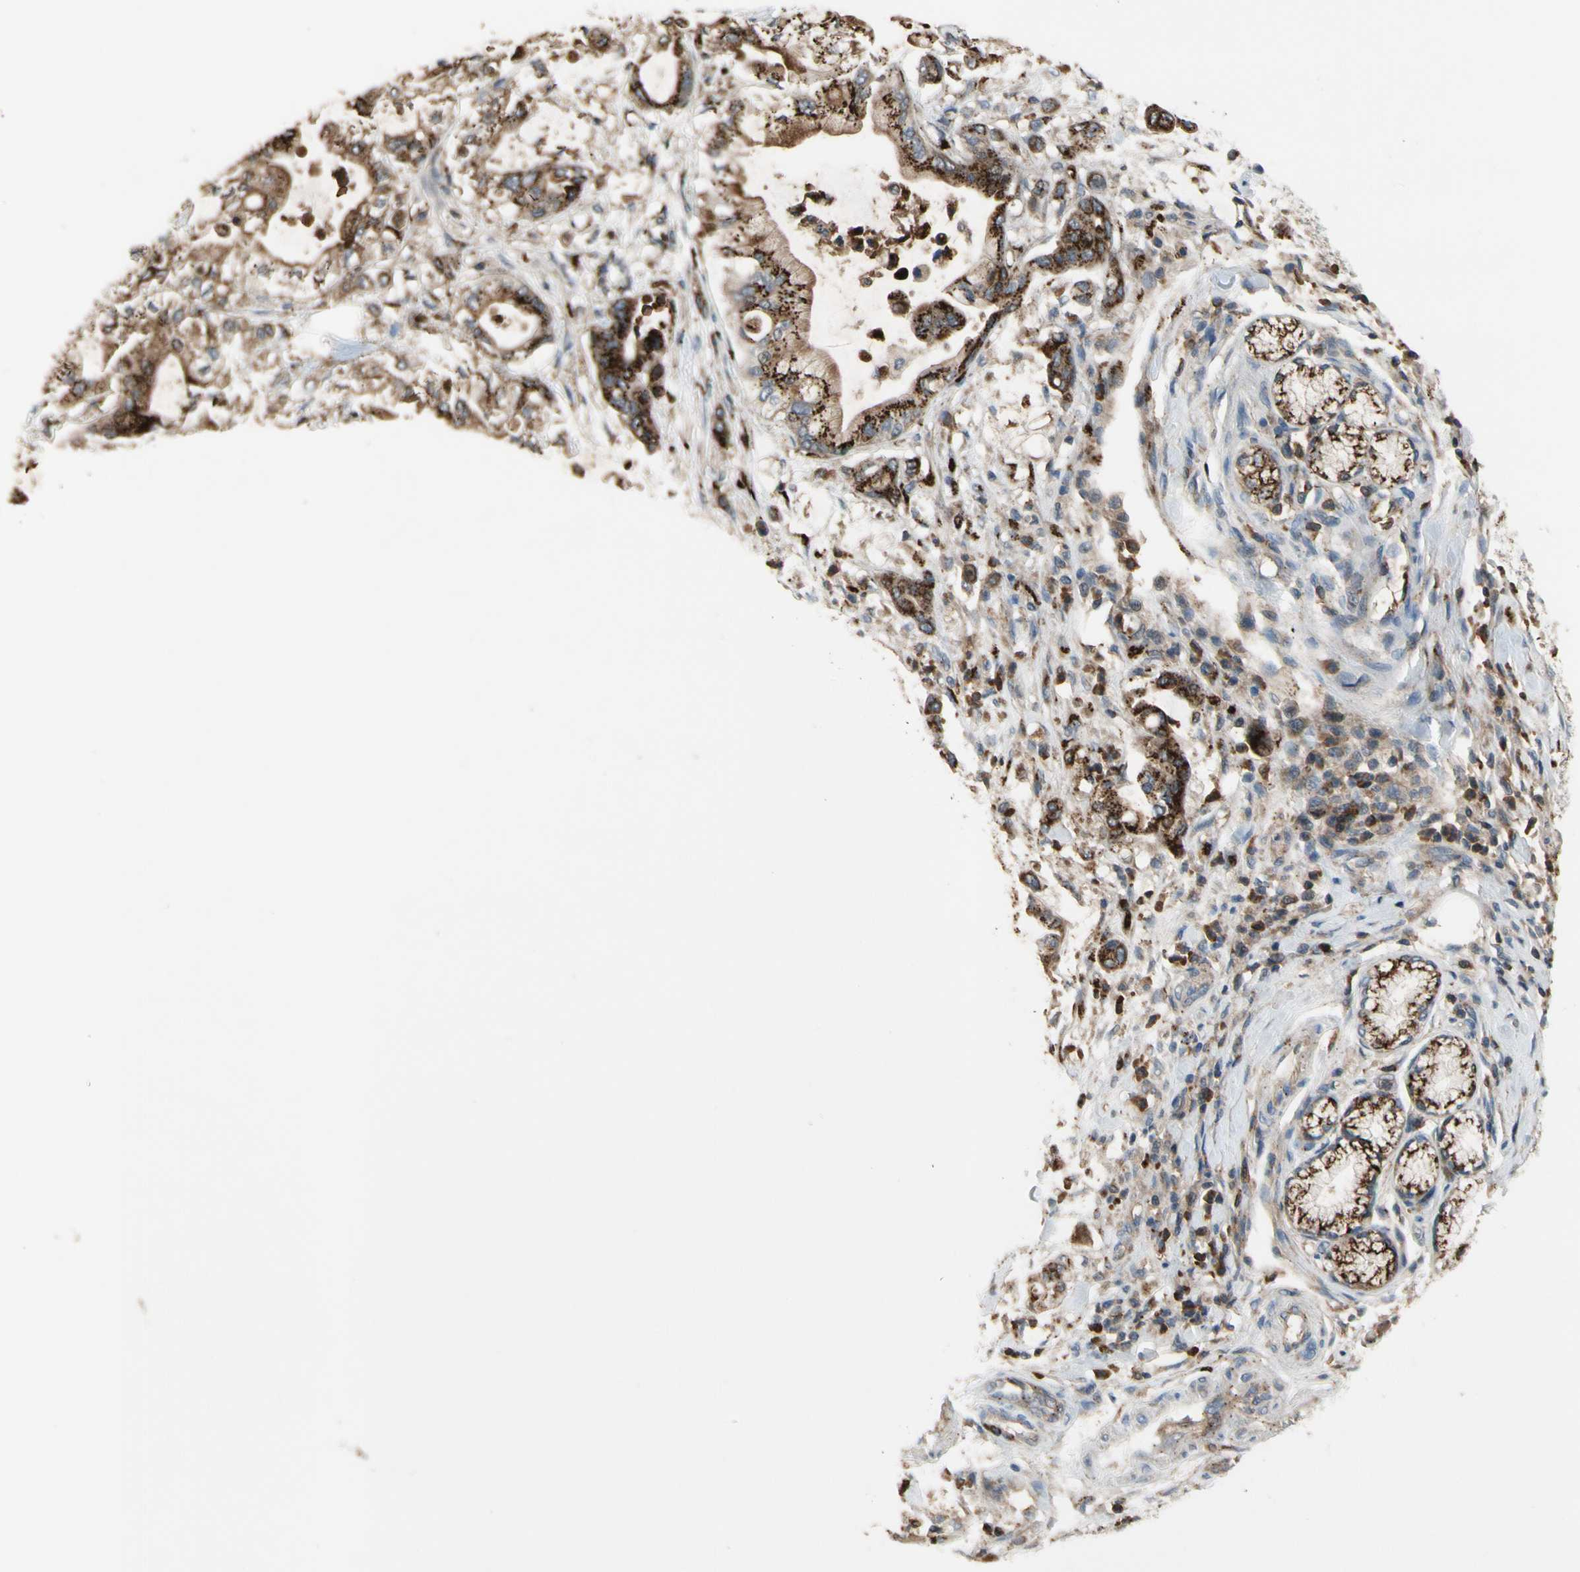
{"staining": {"intensity": "strong", "quantity": ">75%", "location": "cytoplasmic/membranous"}, "tissue": "pancreatic cancer", "cell_type": "Tumor cells", "image_type": "cancer", "snomed": [{"axis": "morphology", "description": "Adenocarcinoma, NOS"}, {"axis": "morphology", "description": "Adenocarcinoma, metastatic, NOS"}, {"axis": "topography", "description": "Lymph node"}, {"axis": "topography", "description": "Pancreas"}, {"axis": "topography", "description": "Duodenum"}], "caption": "This photomicrograph exhibits pancreatic cancer (adenocarcinoma) stained with IHC to label a protein in brown. The cytoplasmic/membranous of tumor cells show strong positivity for the protein. Nuclei are counter-stained blue.", "gene": "GALNT5", "patient": {"sex": "female", "age": 64}}